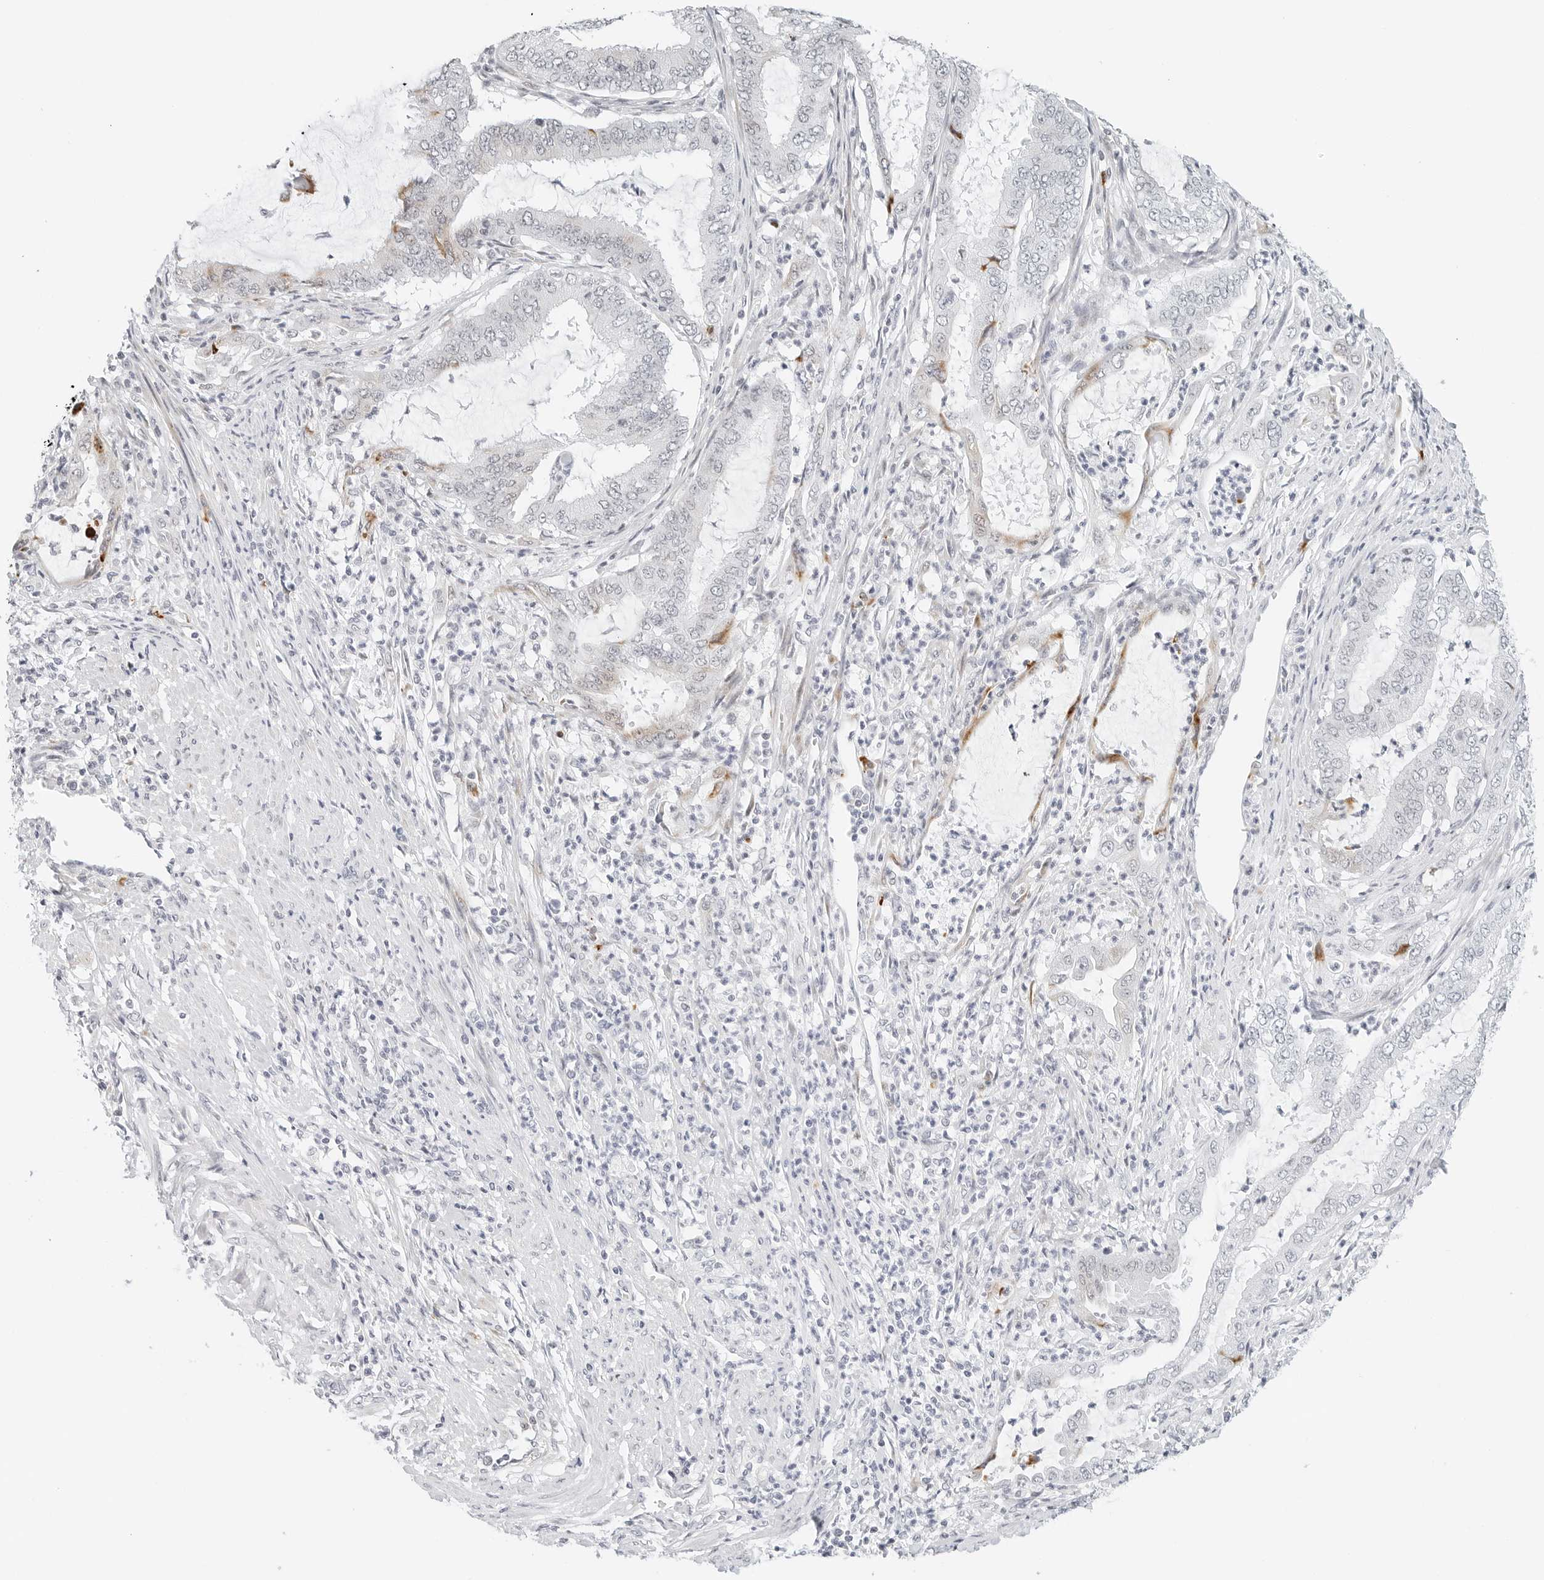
{"staining": {"intensity": "negative", "quantity": "none", "location": "none"}, "tissue": "endometrial cancer", "cell_type": "Tumor cells", "image_type": "cancer", "snomed": [{"axis": "morphology", "description": "Adenocarcinoma, NOS"}, {"axis": "topography", "description": "Endometrium"}], "caption": "A photomicrograph of human endometrial adenocarcinoma is negative for staining in tumor cells. (DAB (3,3'-diaminobenzidine) IHC visualized using brightfield microscopy, high magnification).", "gene": "PARP10", "patient": {"sex": "female", "age": 51}}